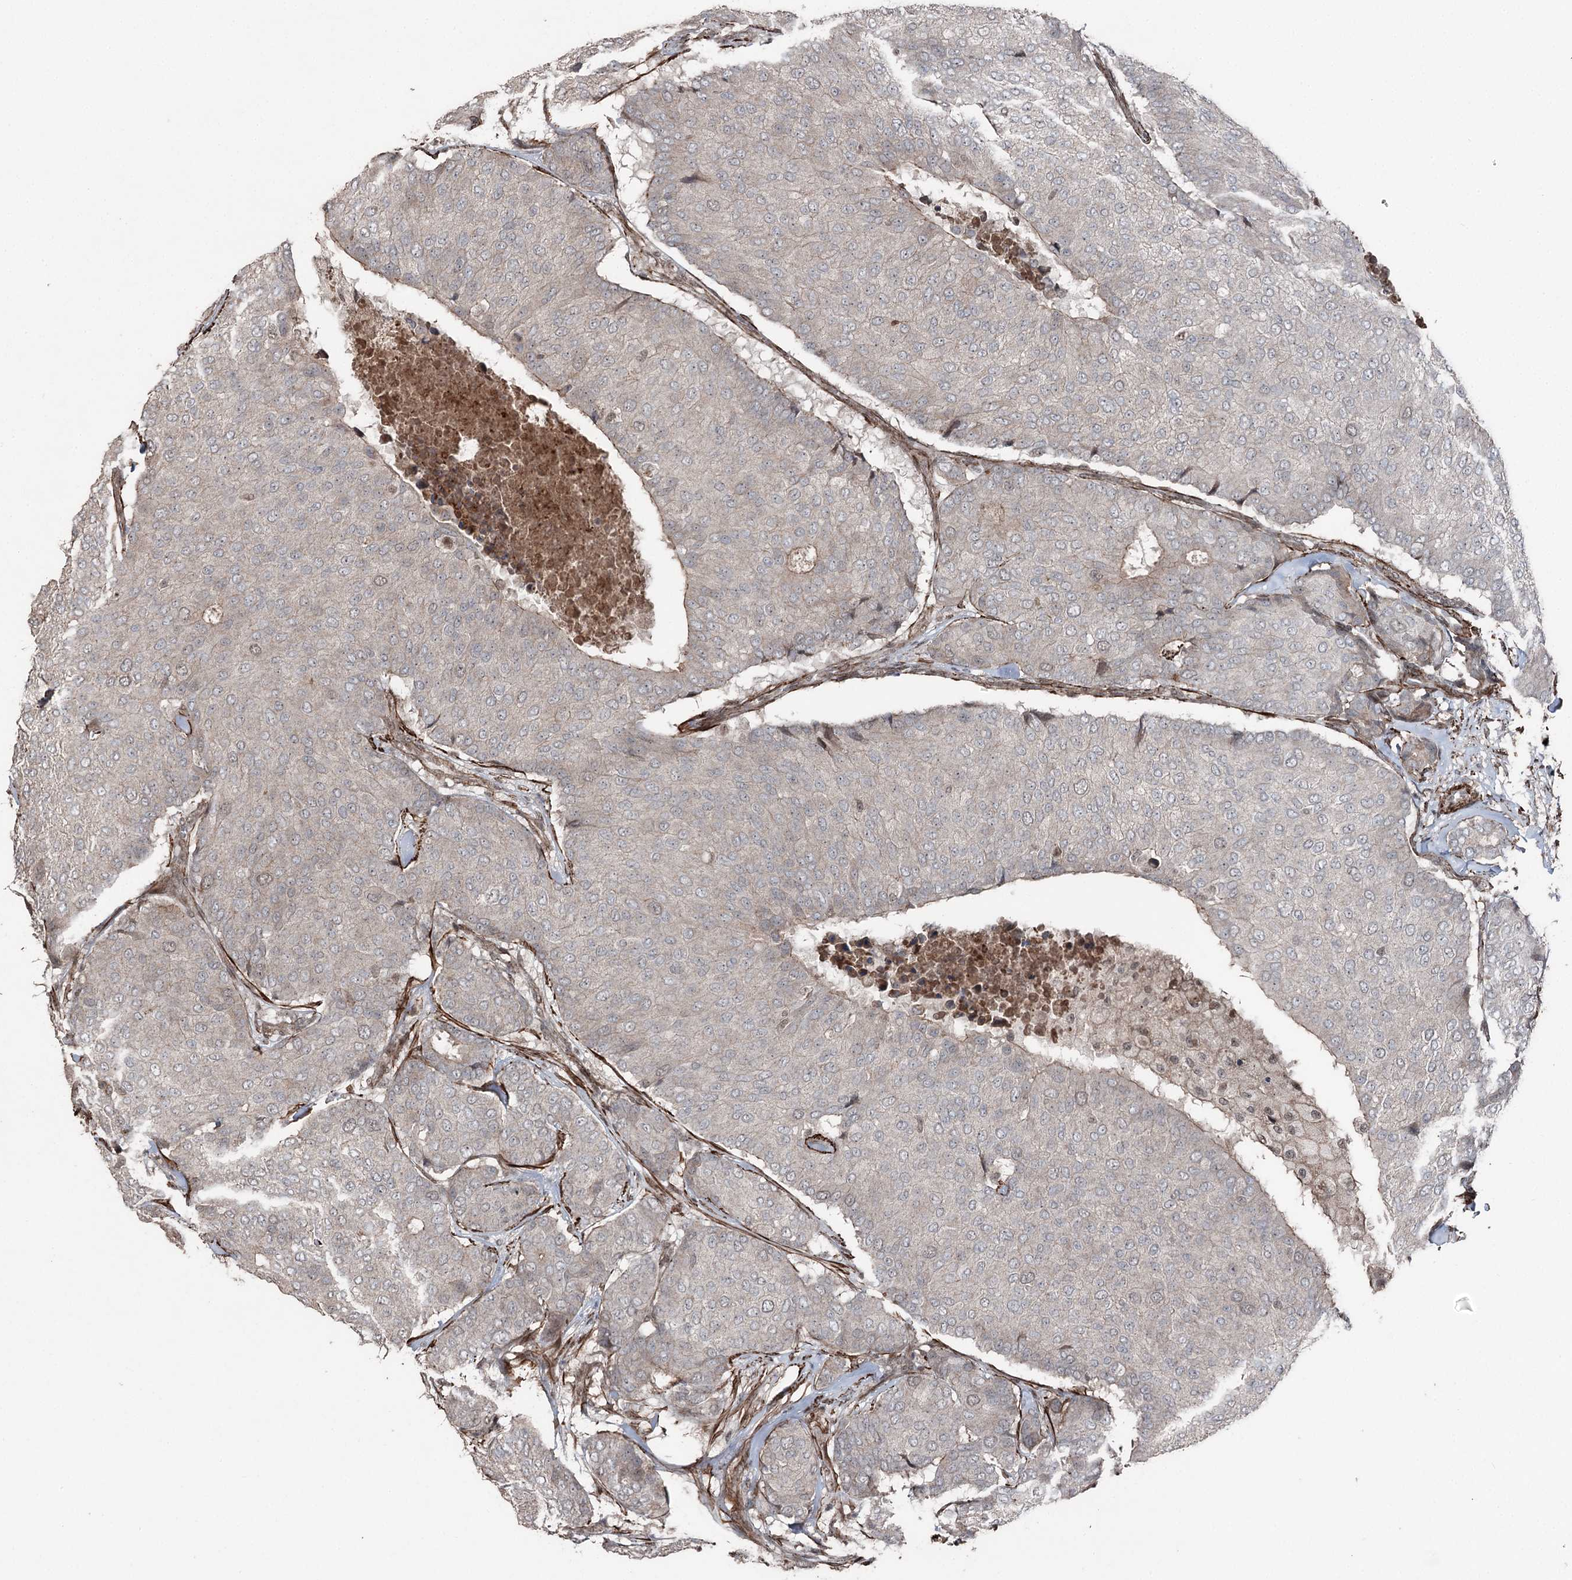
{"staining": {"intensity": "negative", "quantity": "none", "location": "none"}, "tissue": "breast cancer", "cell_type": "Tumor cells", "image_type": "cancer", "snomed": [{"axis": "morphology", "description": "Duct carcinoma"}, {"axis": "topography", "description": "Breast"}], "caption": "Photomicrograph shows no significant protein positivity in tumor cells of intraductal carcinoma (breast).", "gene": "CCDC82", "patient": {"sex": "female", "age": 75}}